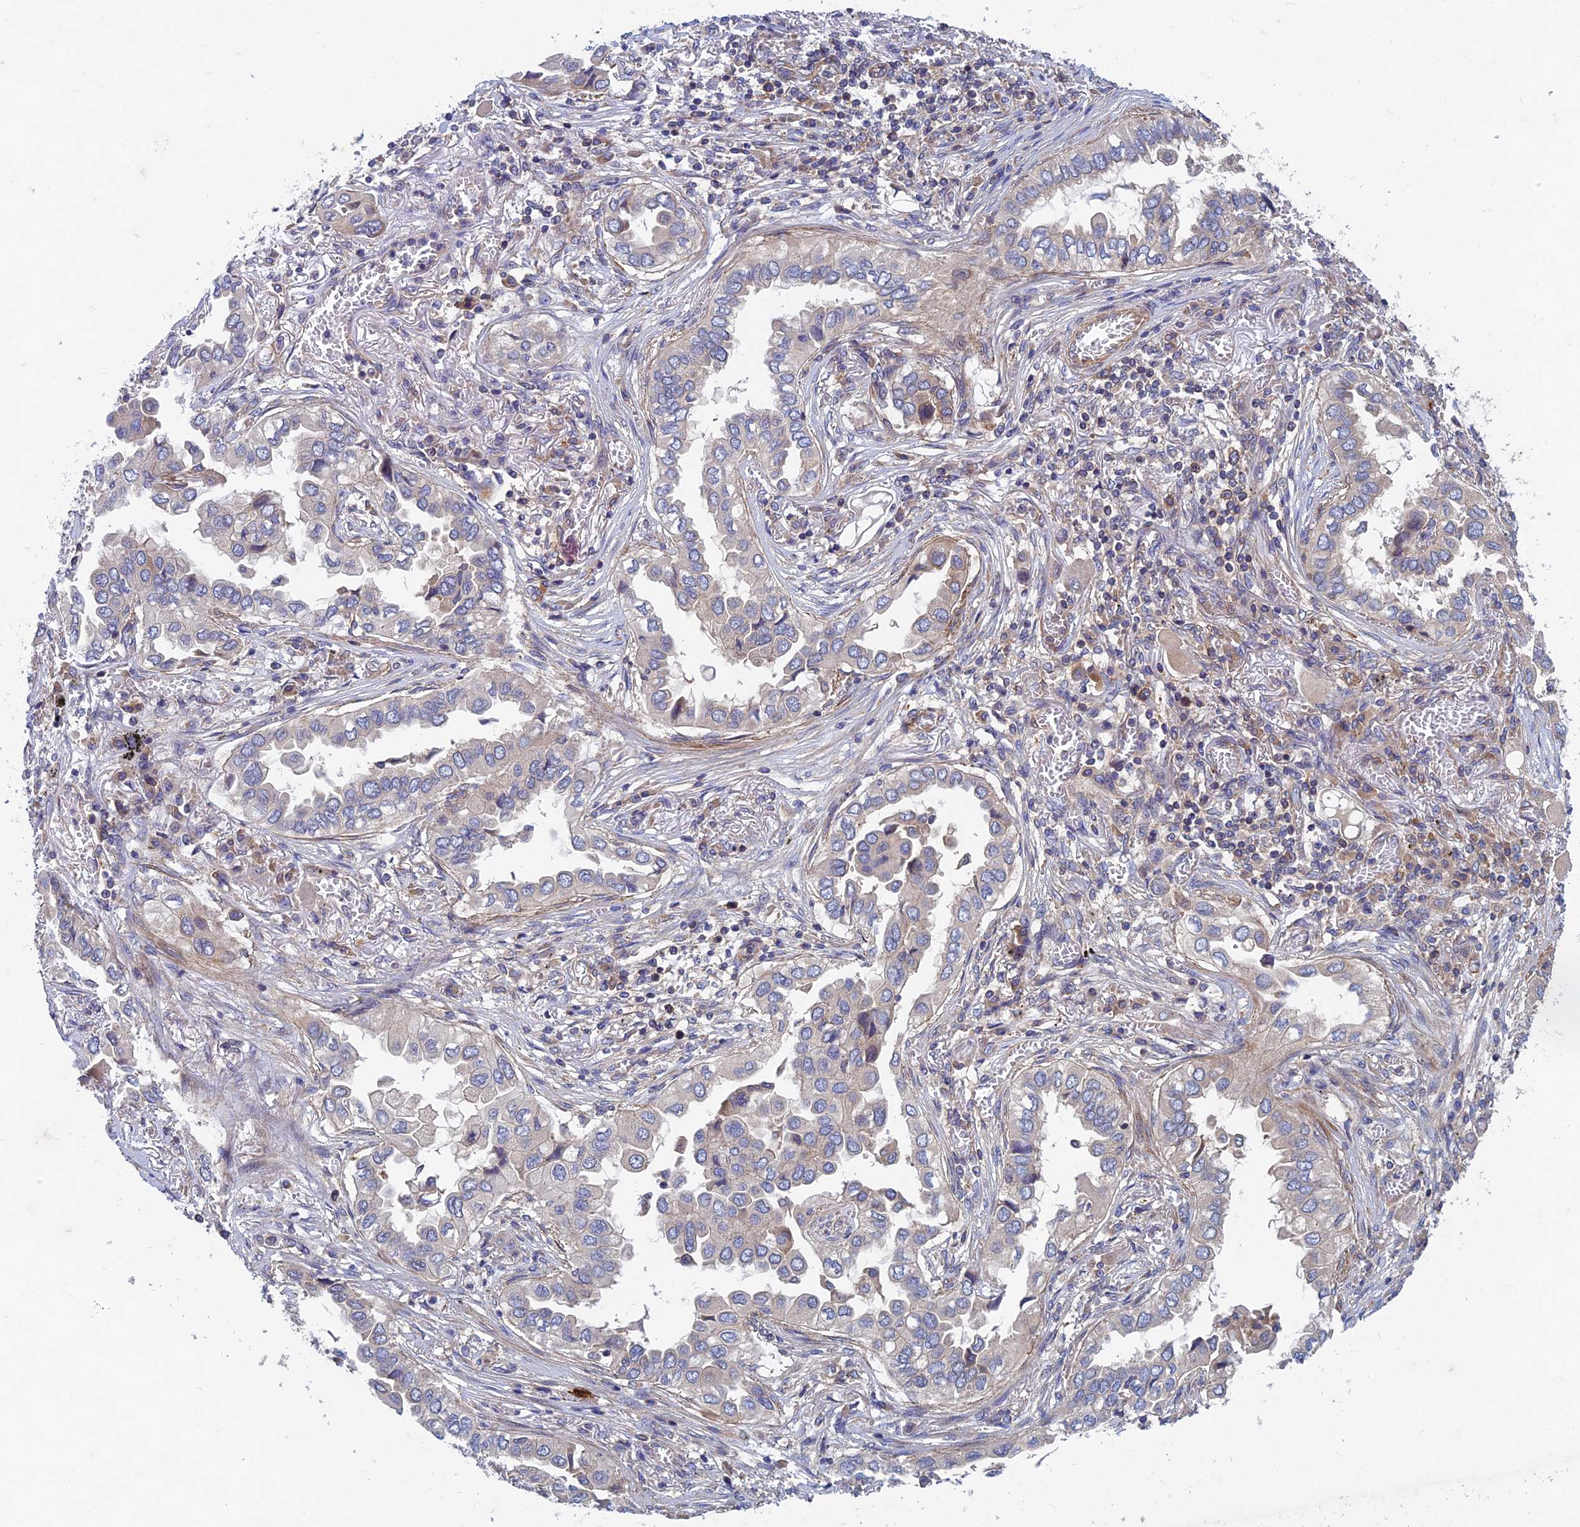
{"staining": {"intensity": "moderate", "quantity": "<25%", "location": "cytoplasmic/membranous"}, "tissue": "lung cancer", "cell_type": "Tumor cells", "image_type": "cancer", "snomed": [{"axis": "morphology", "description": "Adenocarcinoma, NOS"}, {"axis": "topography", "description": "Lung"}], "caption": "Immunohistochemical staining of lung cancer exhibits low levels of moderate cytoplasmic/membranous protein positivity in approximately <25% of tumor cells. Using DAB (brown) and hematoxylin (blue) stains, captured at high magnification using brightfield microscopy.", "gene": "NCAPG", "patient": {"sex": "female", "age": 76}}